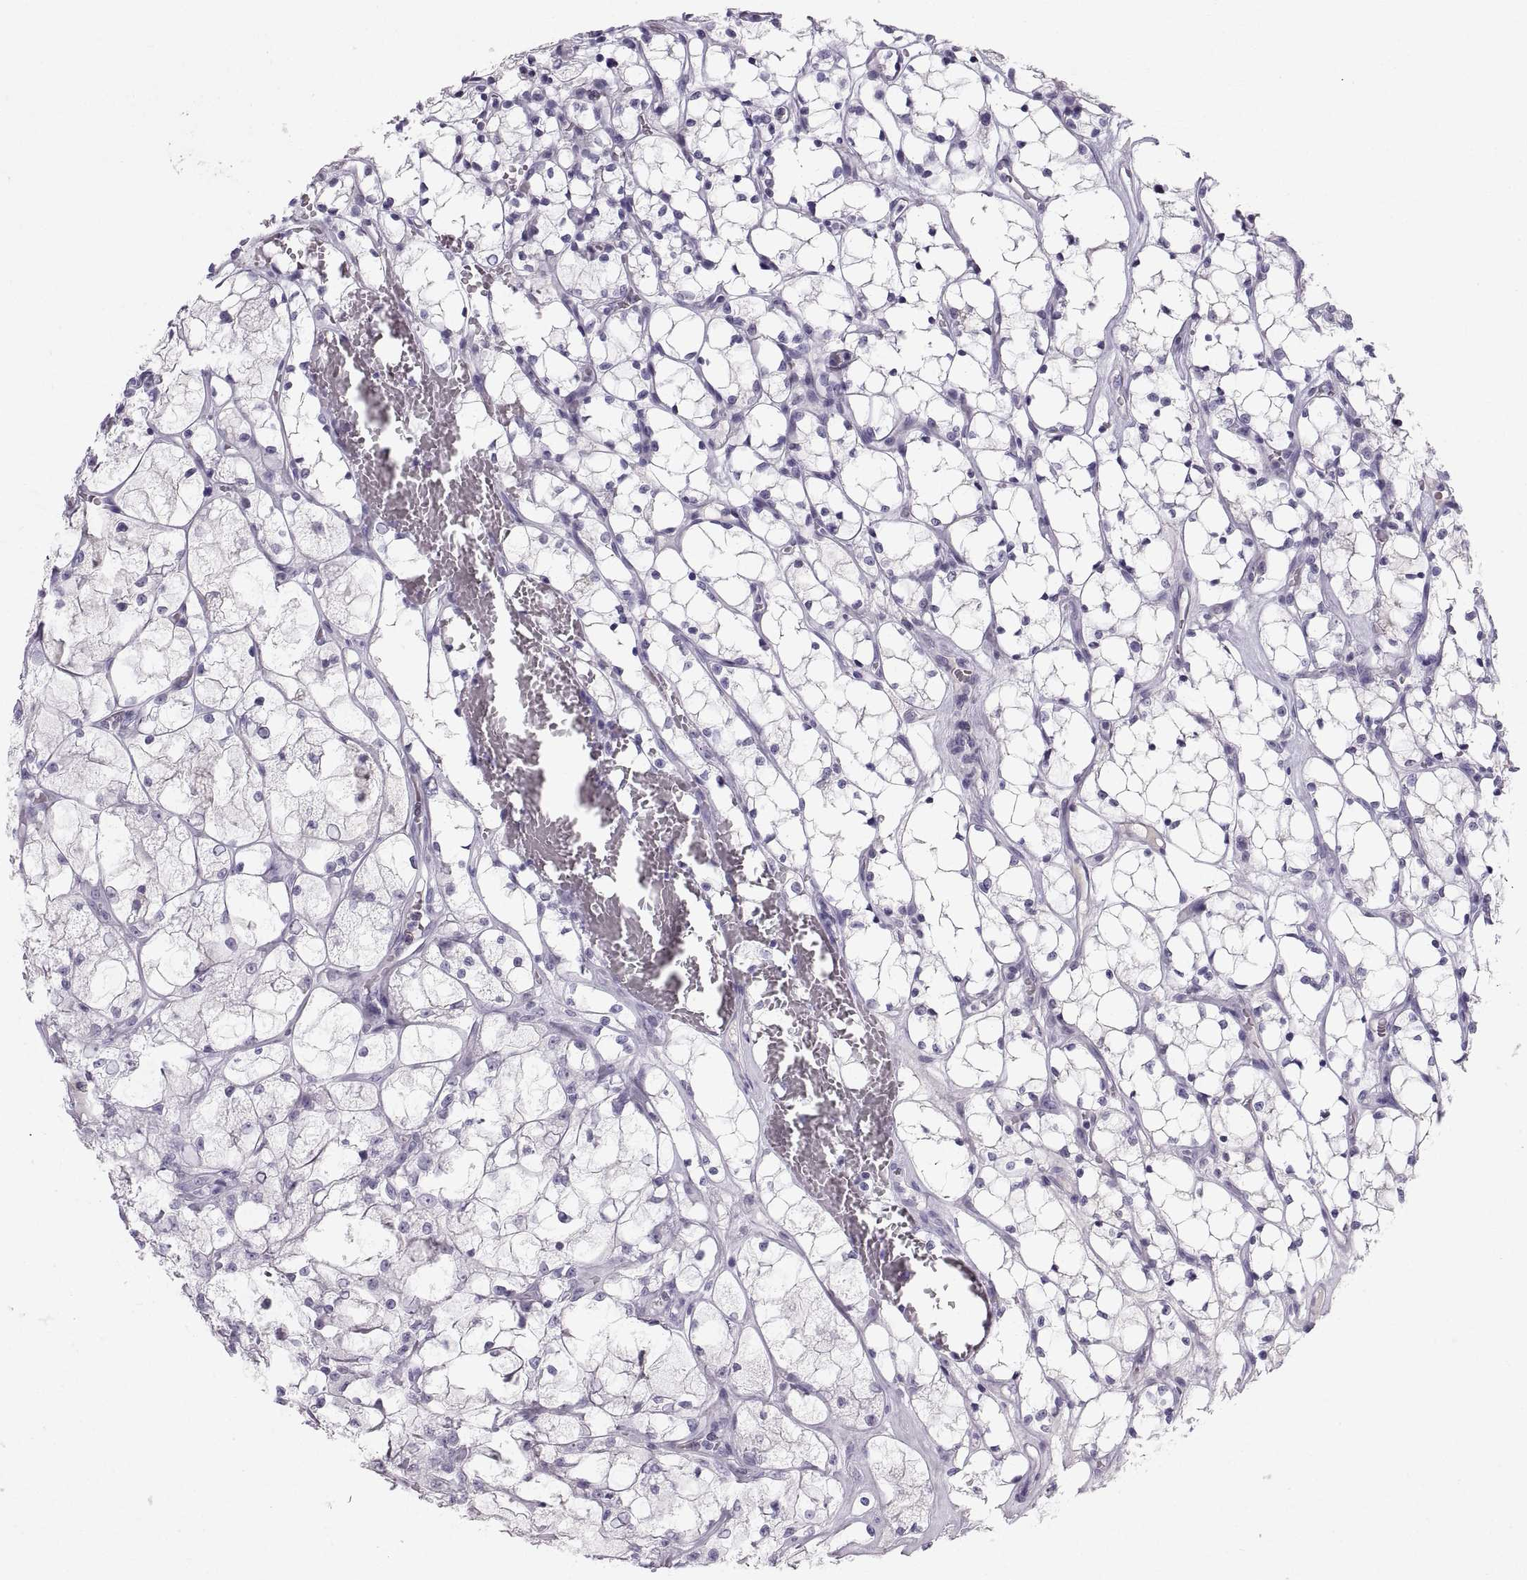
{"staining": {"intensity": "negative", "quantity": "none", "location": "none"}, "tissue": "renal cancer", "cell_type": "Tumor cells", "image_type": "cancer", "snomed": [{"axis": "morphology", "description": "Adenocarcinoma, NOS"}, {"axis": "topography", "description": "Kidney"}], "caption": "Tumor cells are negative for protein expression in human adenocarcinoma (renal).", "gene": "SLC22A6", "patient": {"sex": "female", "age": 69}}